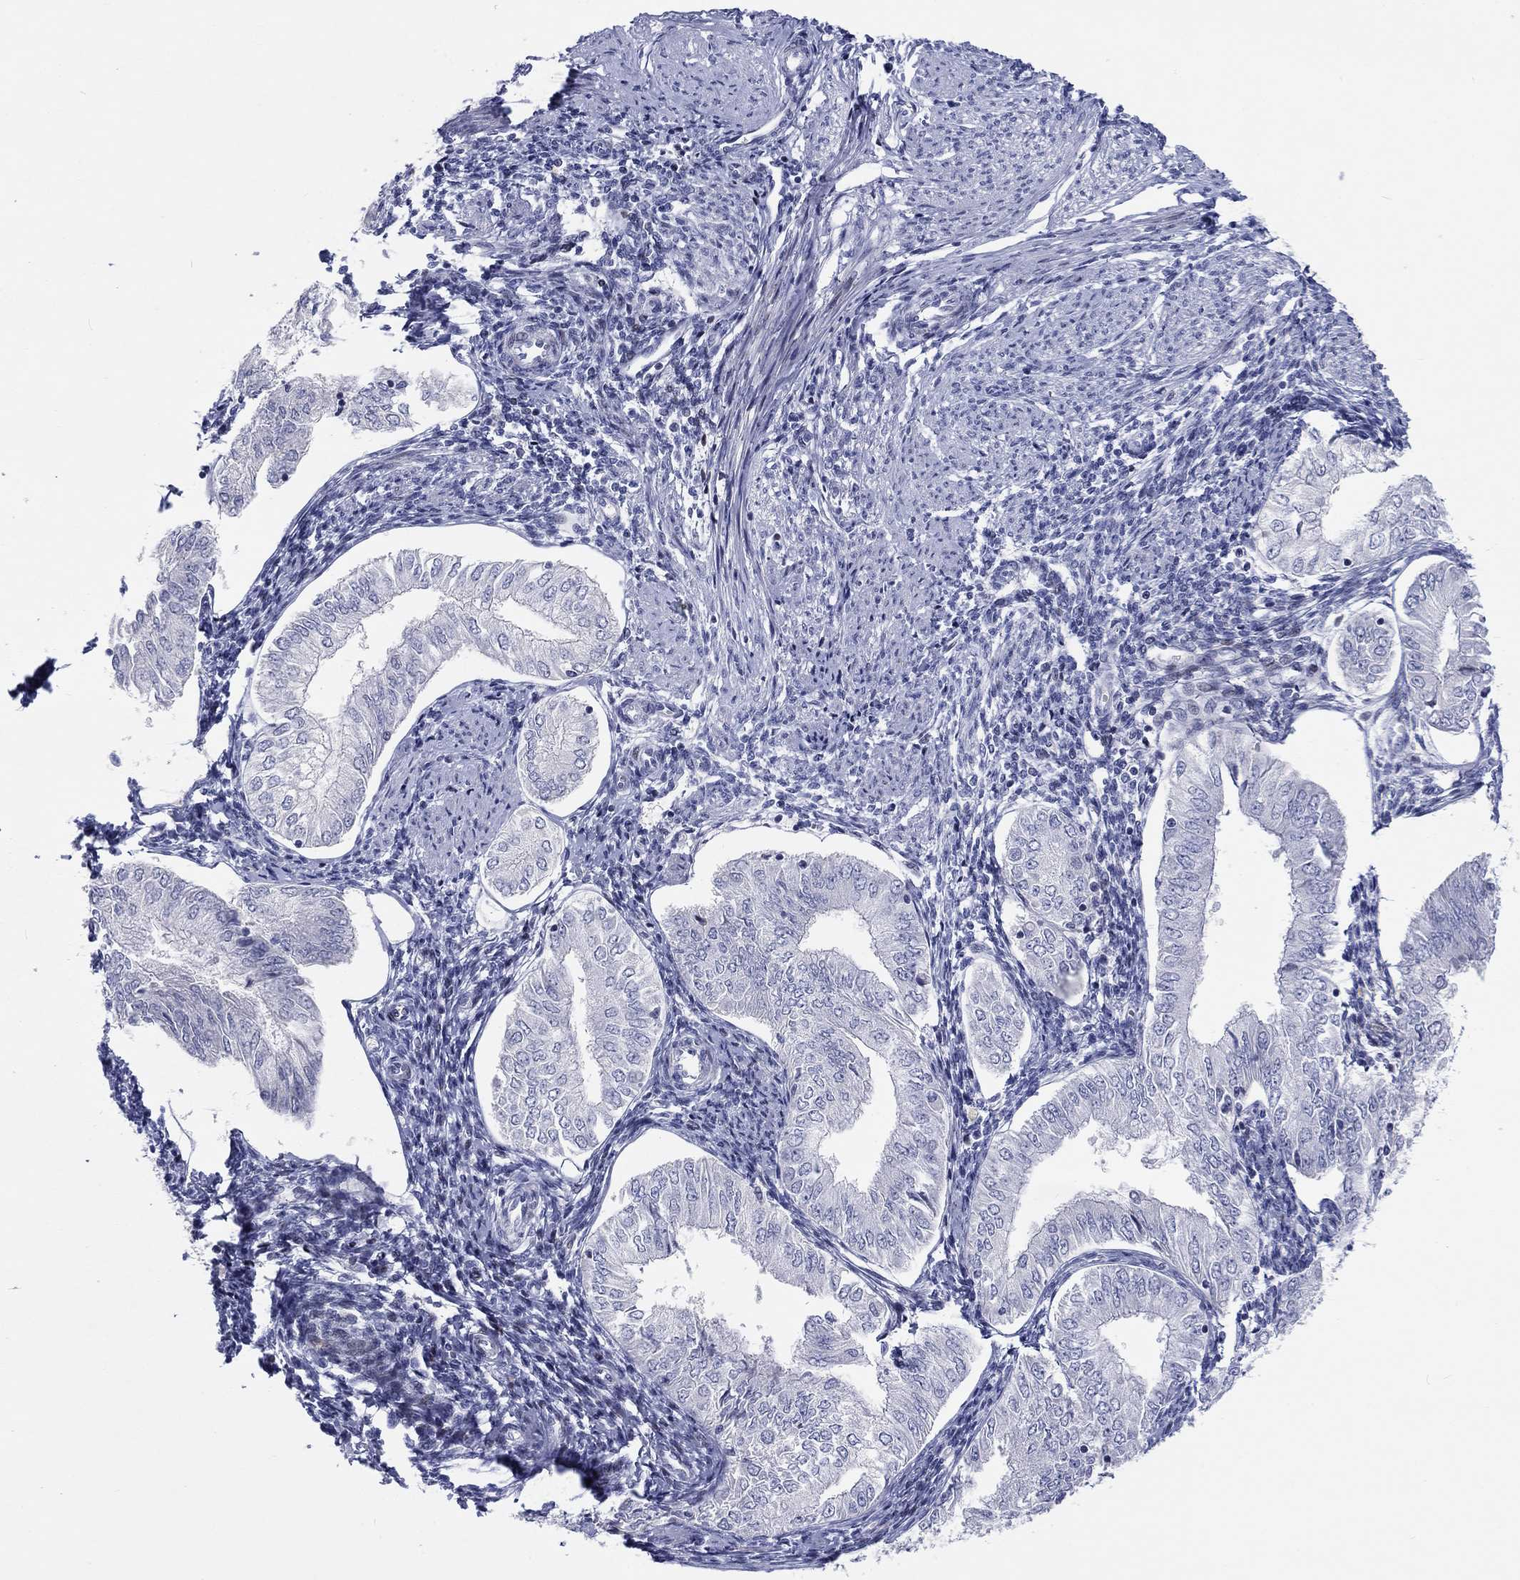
{"staining": {"intensity": "negative", "quantity": "none", "location": "none"}, "tissue": "endometrial cancer", "cell_type": "Tumor cells", "image_type": "cancer", "snomed": [{"axis": "morphology", "description": "Adenocarcinoma, NOS"}, {"axis": "topography", "description": "Endometrium"}], "caption": "Endometrial cancer (adenocarcinoma) was stained to show a protein in brown. There is no significant expression in tumor cells. The staining is performed using DAB (3,3'-diaminobenzidine) brown chromogen with nuclei counter-stained in using hematoxylin.", "gene": "ARHGAP36", "patient": {"sex": "female", "age": 53}}